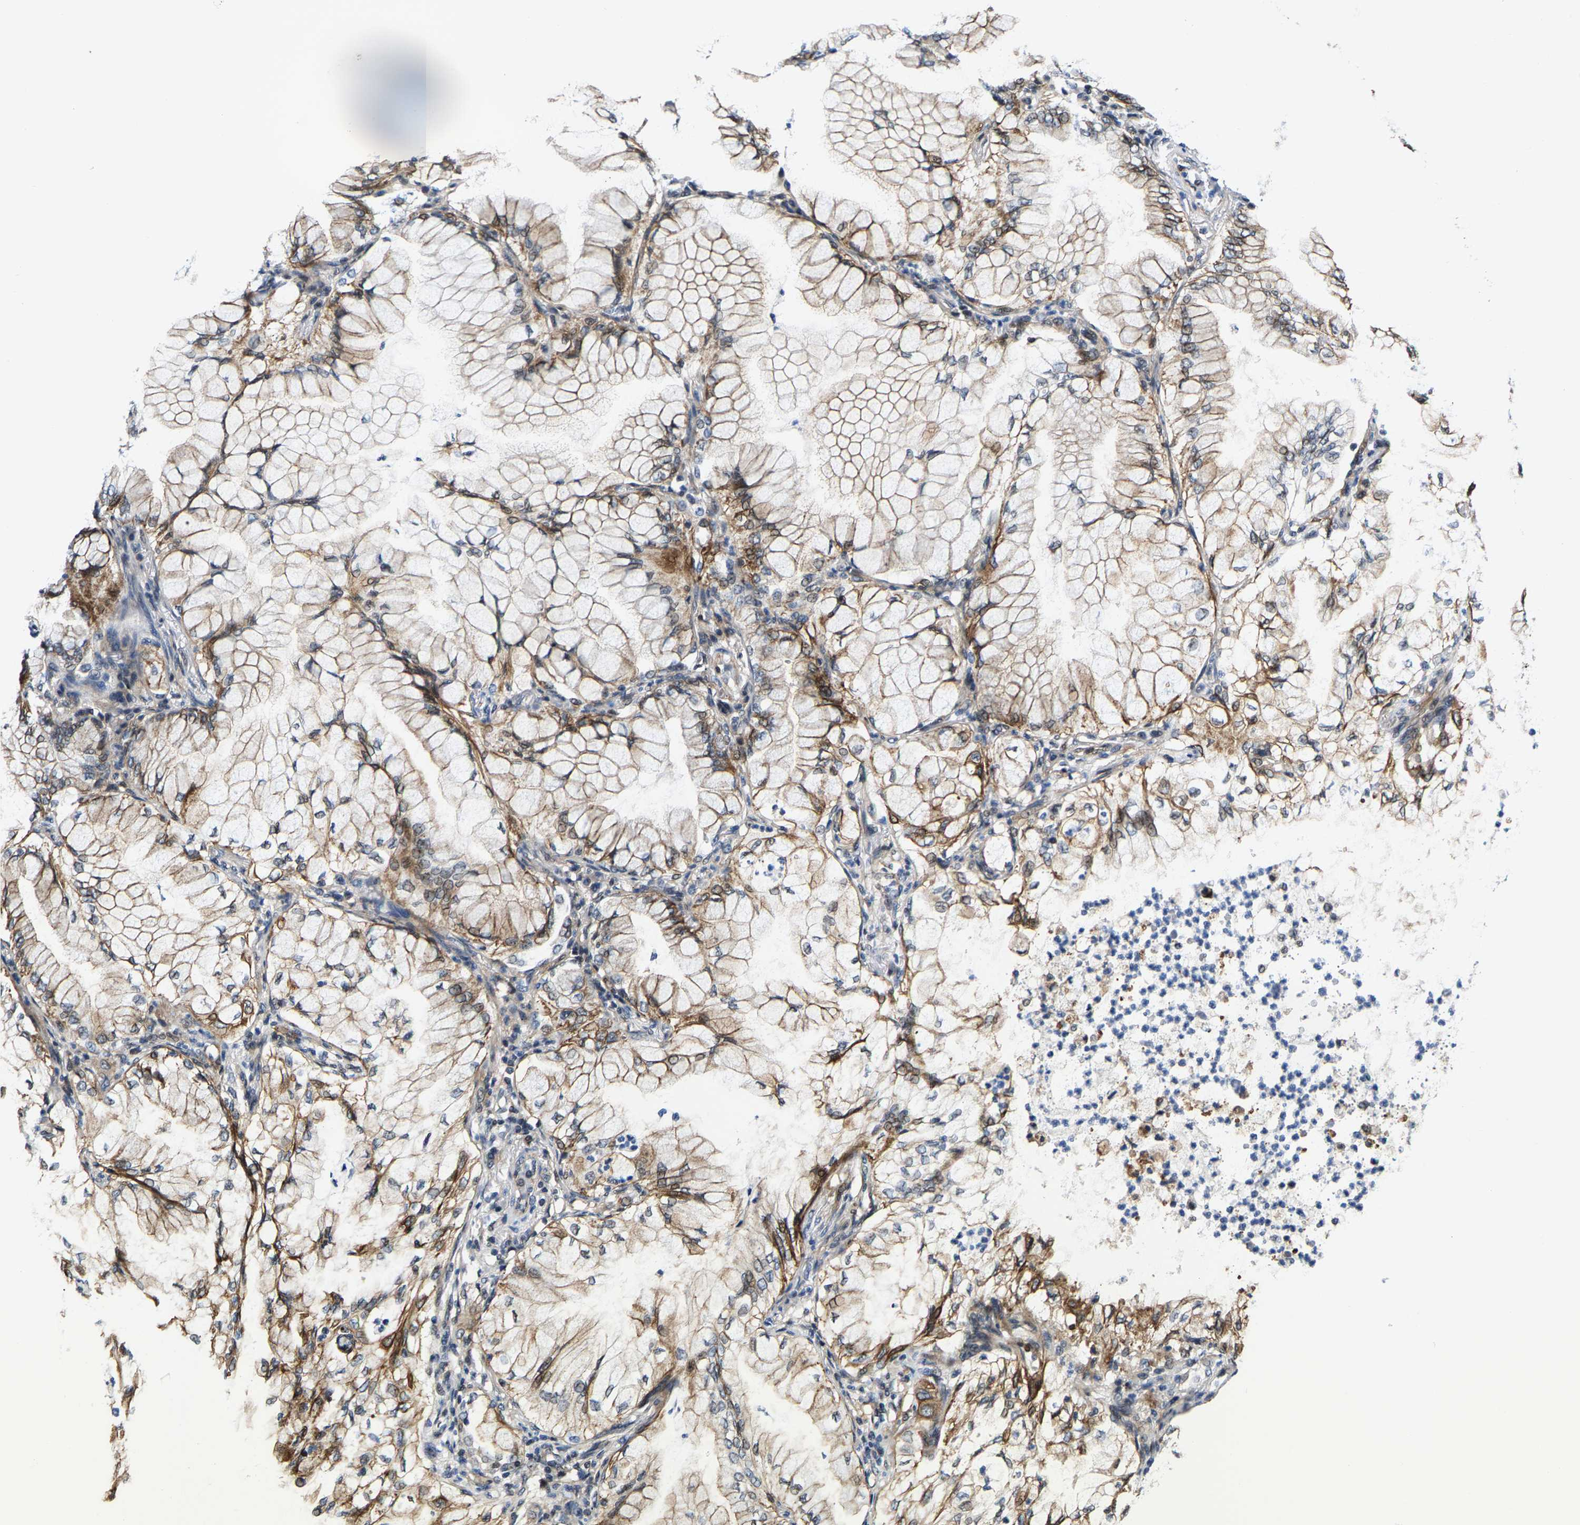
{"staining": {"intensity": "moderate", "quantity": ">75%", "location": "cytoplasmic/membranous"}, "tissue": "lung cancer", "cell_type": "Tumor cells", "image_type": "cancer", "snomed": [{"axis": "morphology", "description": "Adenocarcinoma, NOS"}, {"axis": "topography", "description": "Lung"}], "caption": "Human adenocarcinoma (lung) stained with a protein marker shows moderate staining in tumor cells.", "gene": "GTPBP10", "patient": {"sex": "female", "age": 70}}